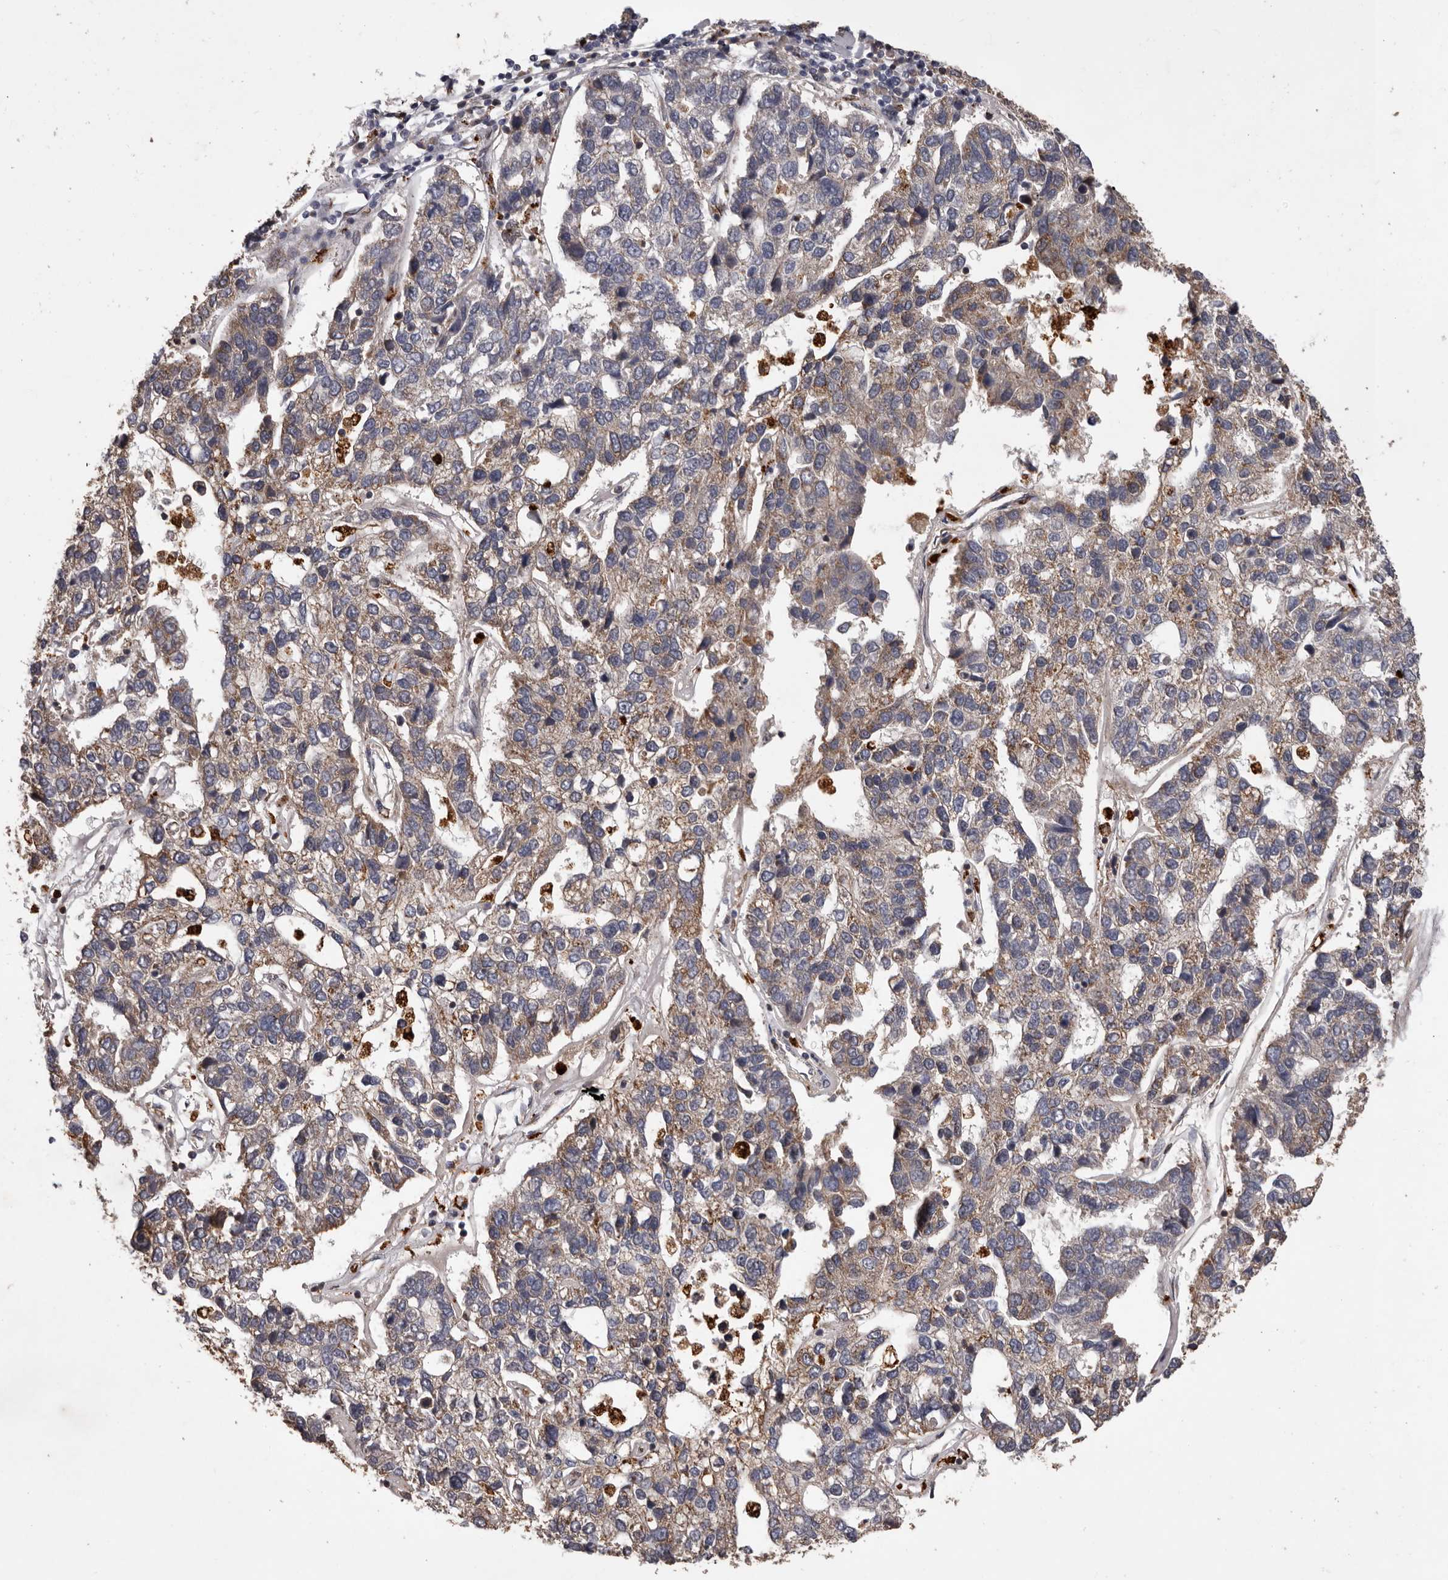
{"staining": {"intensity": "weak", "quantity": "25%-75%", "location": "cytoplasmic/membranous"}, "tissue": "pancreatic cancer", "cell_type": "Tumor cells", "image_type": "cancer", "snomed": [{"axis": "morphology", "description": "Adenocarcinoma, NOS"}, {"axis": "topography", "description": "Pancreas"}], "caption": "The immunohistochemical stain highlights weak cytoplasmic/membranous staining in tumor cells of adenocarcinoma (pancreatic) tissue.", "gene": "GADD45B", "patient": {"sex": "female", "age": 61}}